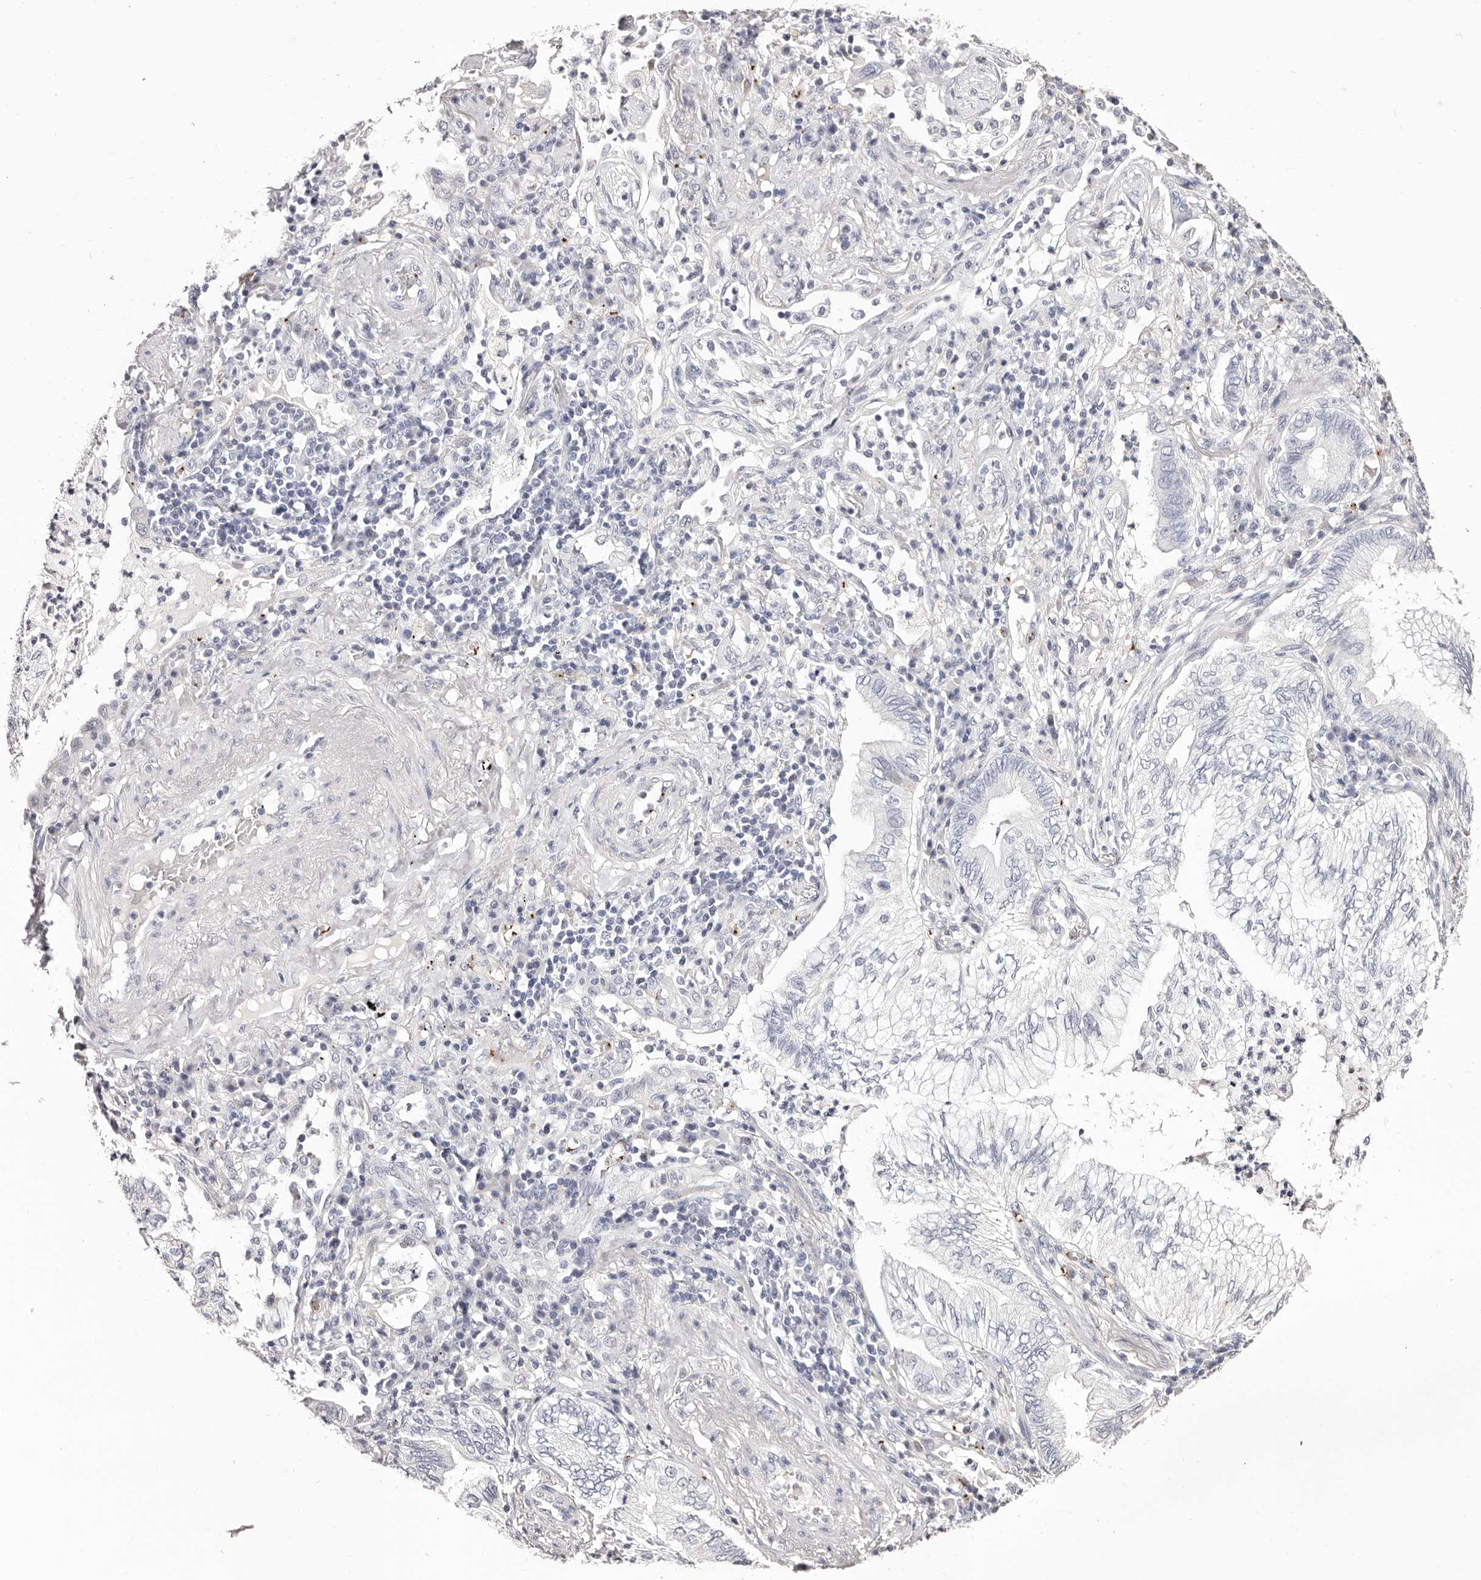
{"staining": {"intensity": "negative", "quantity": "none", "location": "none"}, "tissue": "lung cancer", "cell_type": "Tumor cells", "image_type": "cancer", "snomed": [{"axis": "morphology", "description": "Normal tissue, NOS"}, {"axis": "morphology", "description": "Adenocarcinoma, NOS"}, {"axis": "topography", "description": "Bronchus"}, {"axis": "topography", "description": "Lung"}], "caption": "This image is of lung cancer (adenocarcinoma) stained with immunohistochemistry (IHC) to label a protein in brown with the nuclei are counter-stained blue. There is no staining in tumor cells.", "gene": "PF4", "patient": {"sex": "female", "age": 70}}